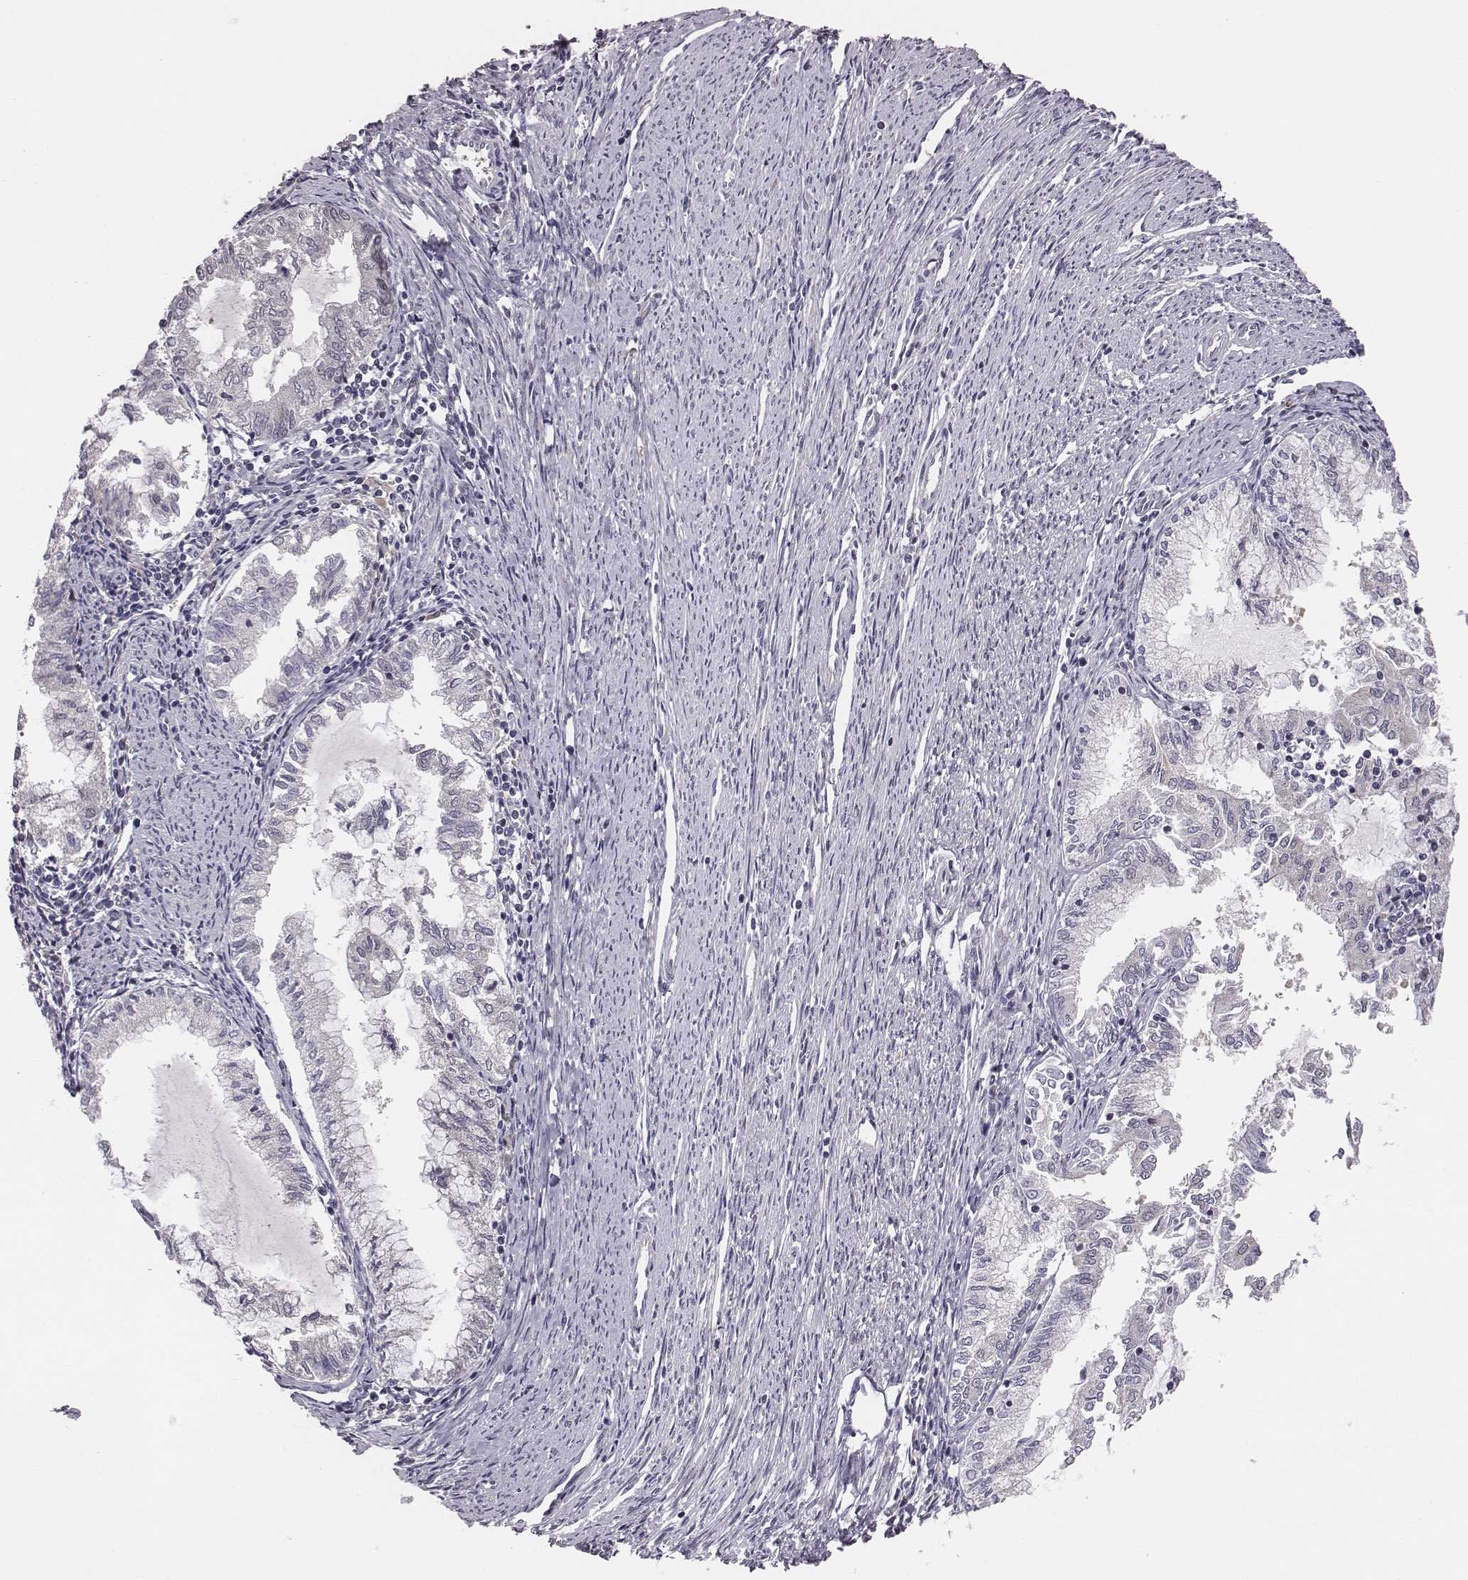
{"staining": {"intensity": "negative", "quantity": "none", "location": "none"}, "tissue": "endometrial cancer", "cell_type": "Tumor cells", "image_type": "cancer", "snomed": [{"axis": "morphology", "description": "Adenocarcinoma, NOS"}, {"axis": "topography", "description": "Endometrium"}], "caption": "There is no significant expression in tumor cells of endometrial cancer.", "gene": "SMURF2", "patient": {"sex": "female", "age": 79}}